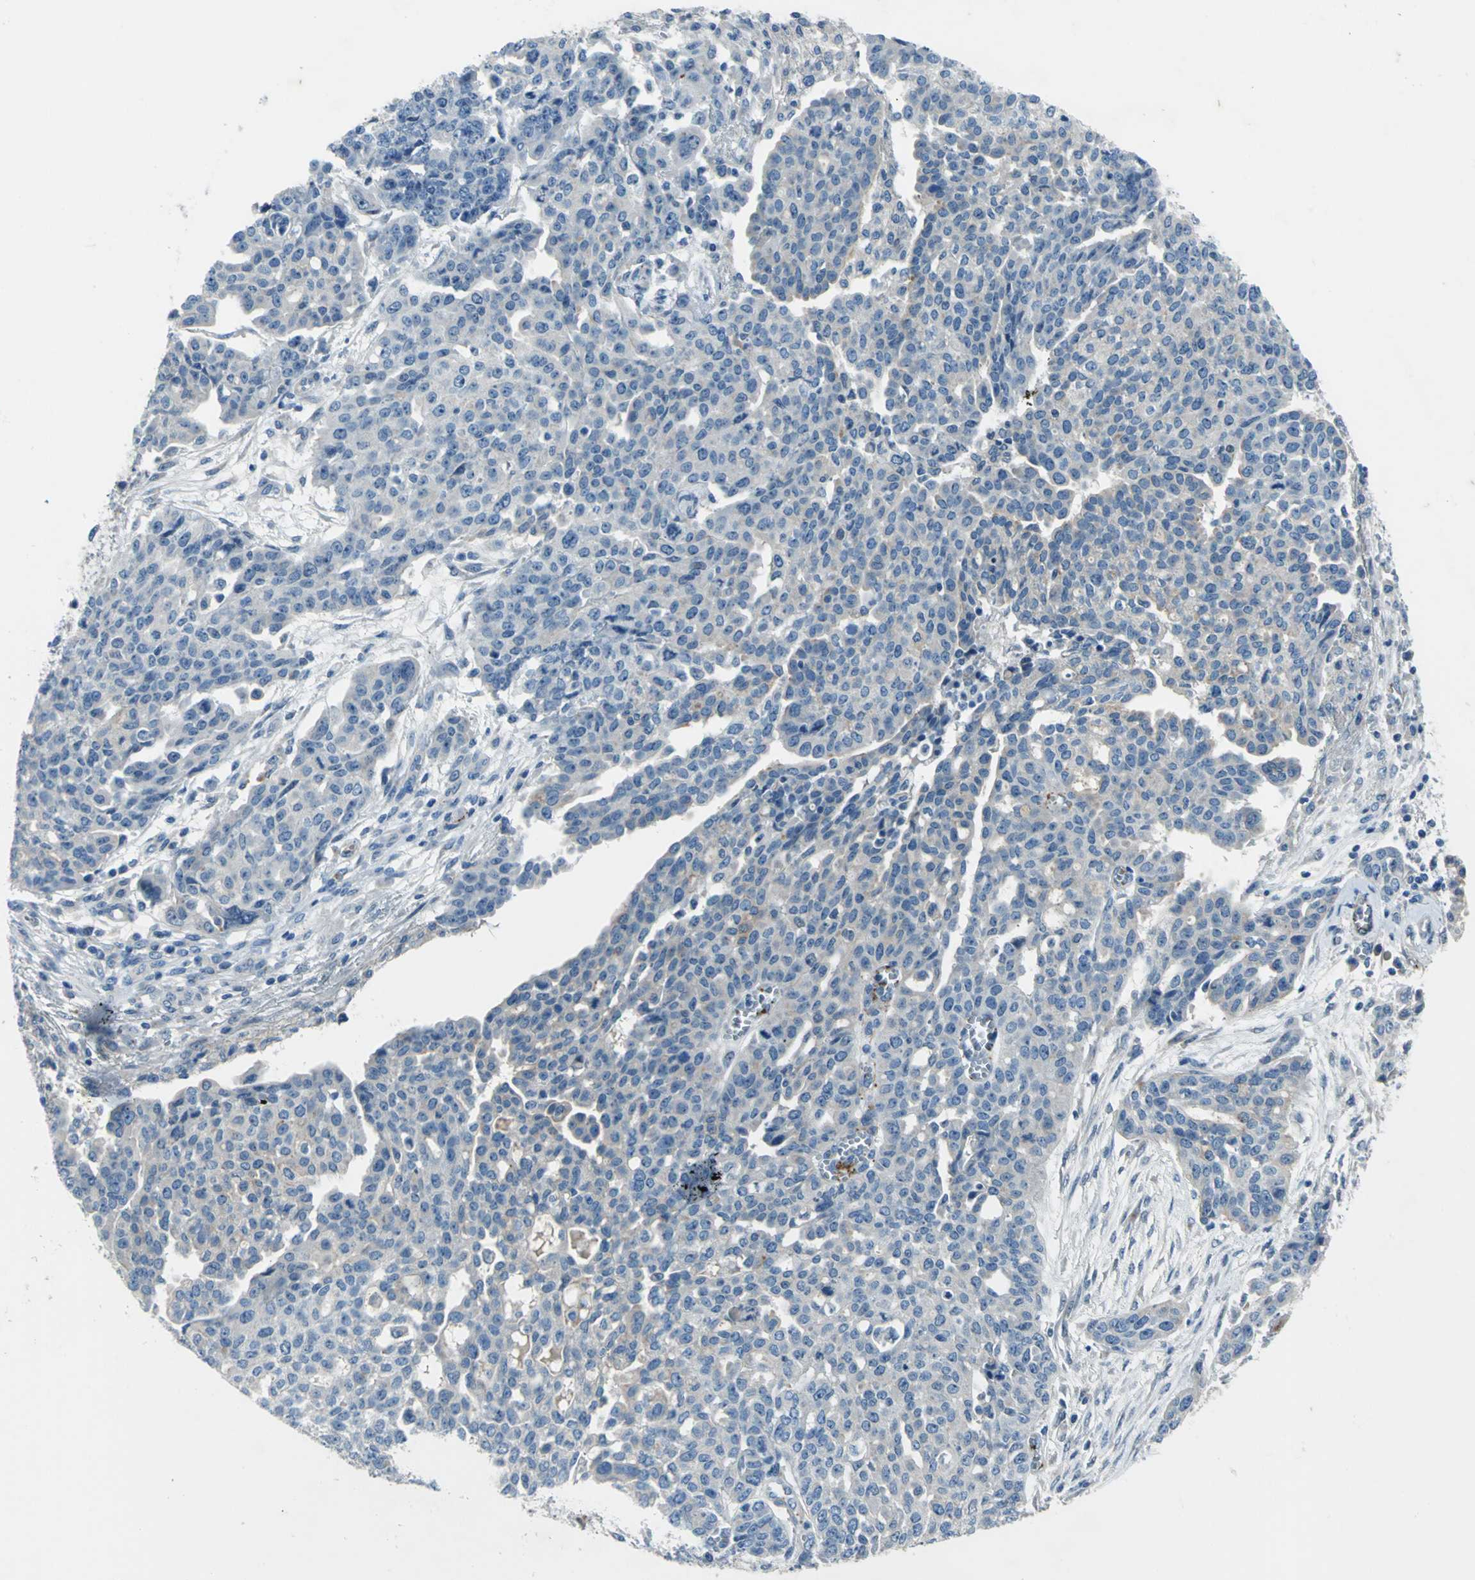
{"staining": {"intensity": "weak", "quantity": "<25%", "location": "cytoplasmic/membranous"}, "tissue": "ovarian cancer", "cell_type": "Tumor cells", "image_type": "cancer", "snomed": [{"axis": "morphology", "description": "Cystadenocarcinoma, serous, NOS"}, {"axis": "topography", "description": "Soft tissue"}, {"axis": "topography", "description": "Ovary"}], "caption": "Serous cystadenocarcinoma (ovarian) was stained to show a protein in brown. There is no significant staining in tumor cells. Nuclei are stained in blue.", "gene": "SELP", "patient": {"sex": "female", "age": 57}}